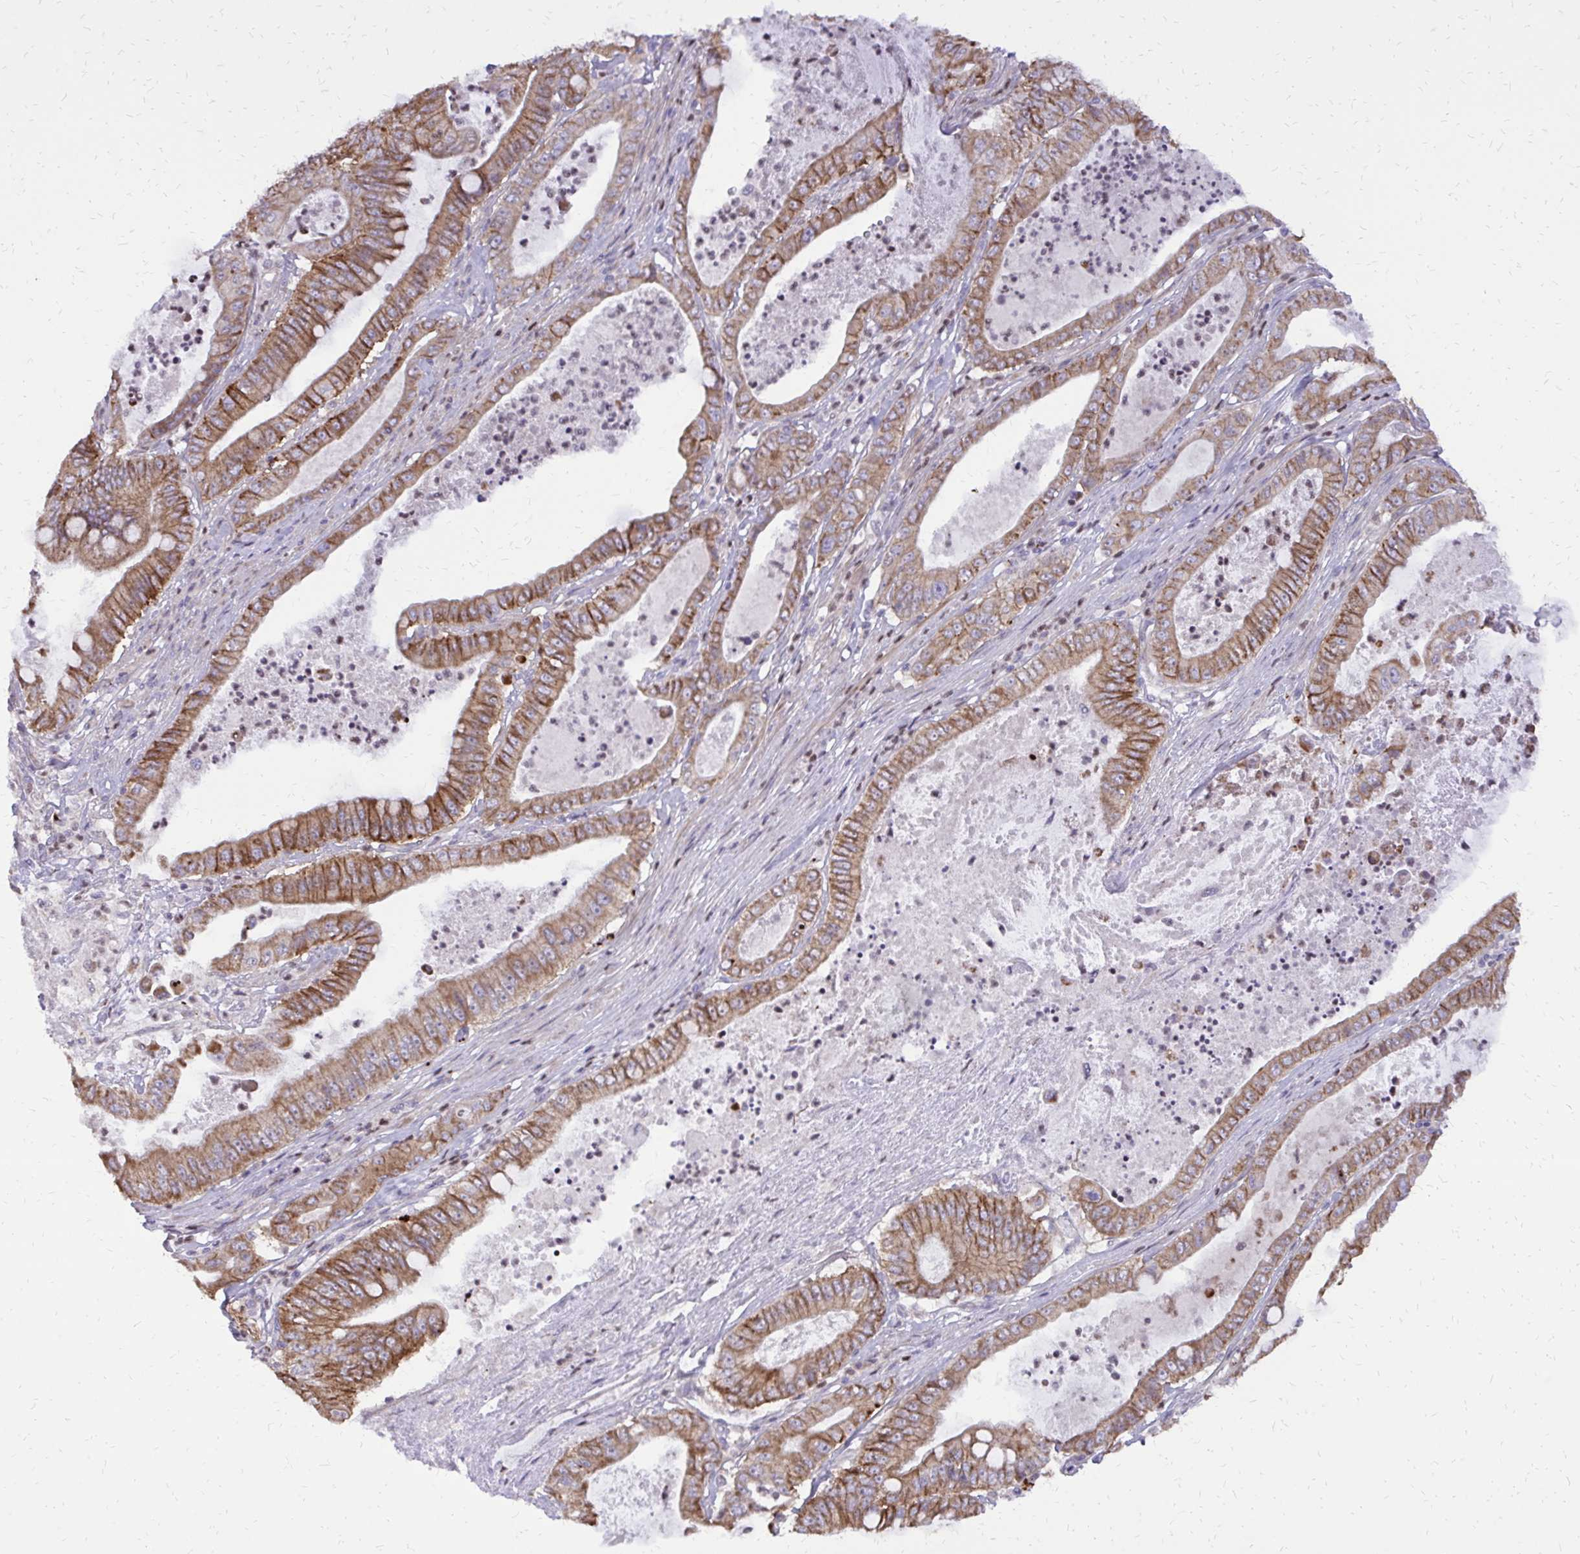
{"staining": {"intensity": "moderate", "quantity": ">75%", "location": "cytoplasmic/membranous"}, "tissue": "pancreatic cancer", "cell_type": "Tumor cells", "image_type": "cancer", "snomed": [{"axis": "morphology", "description": "Adenocarcinoma, NOS"}, {"axis": "topography", "description": "Pancreas"}], "caption": "Pancreatic adenocarcinoma tissue reveals moderate cytoplasmic/membranous expression in about >75% of tumor cells", "gene": "ABCC3", "patient": {"sex": "male", "age": 71}}